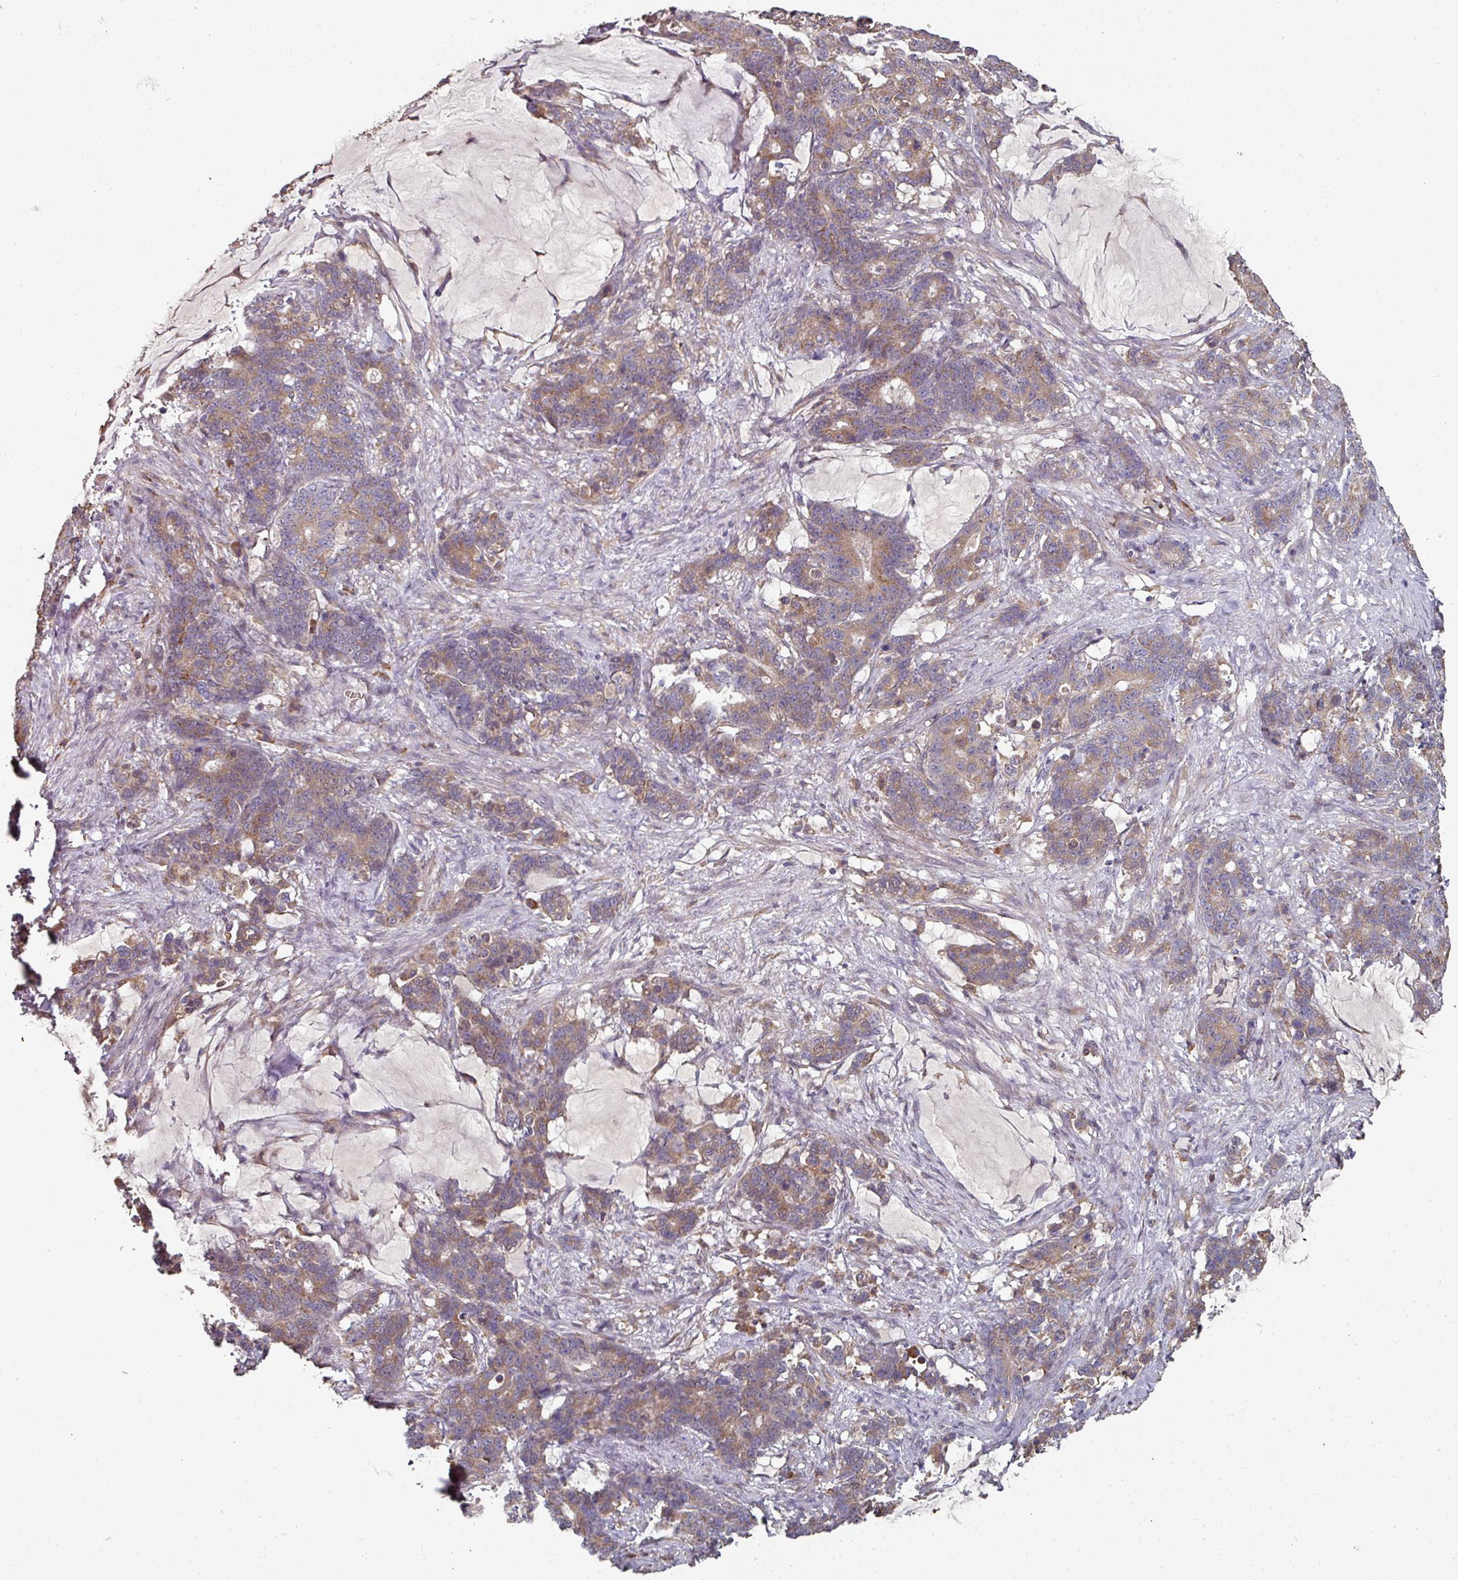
{"staining": {"intensity": "moderate", "quantity": ">75%", "location": "cytoplasmic/membranous"}, "tissue": "stomach cancer", "cell_type": "Tumor cells", "image_type": "cancer", "snomed": [{"axis": "morphology", "description": "Normal tissue, NOS"}, {"axis": "morphology", "description": "Adenocarcinoma, NOS"}, {"axis": "topography", "description": "Stomach"}], "caption": "Stomach adenocarcinoma stained with a protein marker demonstrates moderate staining in tumor cells.", "gene": "EDEM2", "patient": {"sex": "female", "age": 64}}